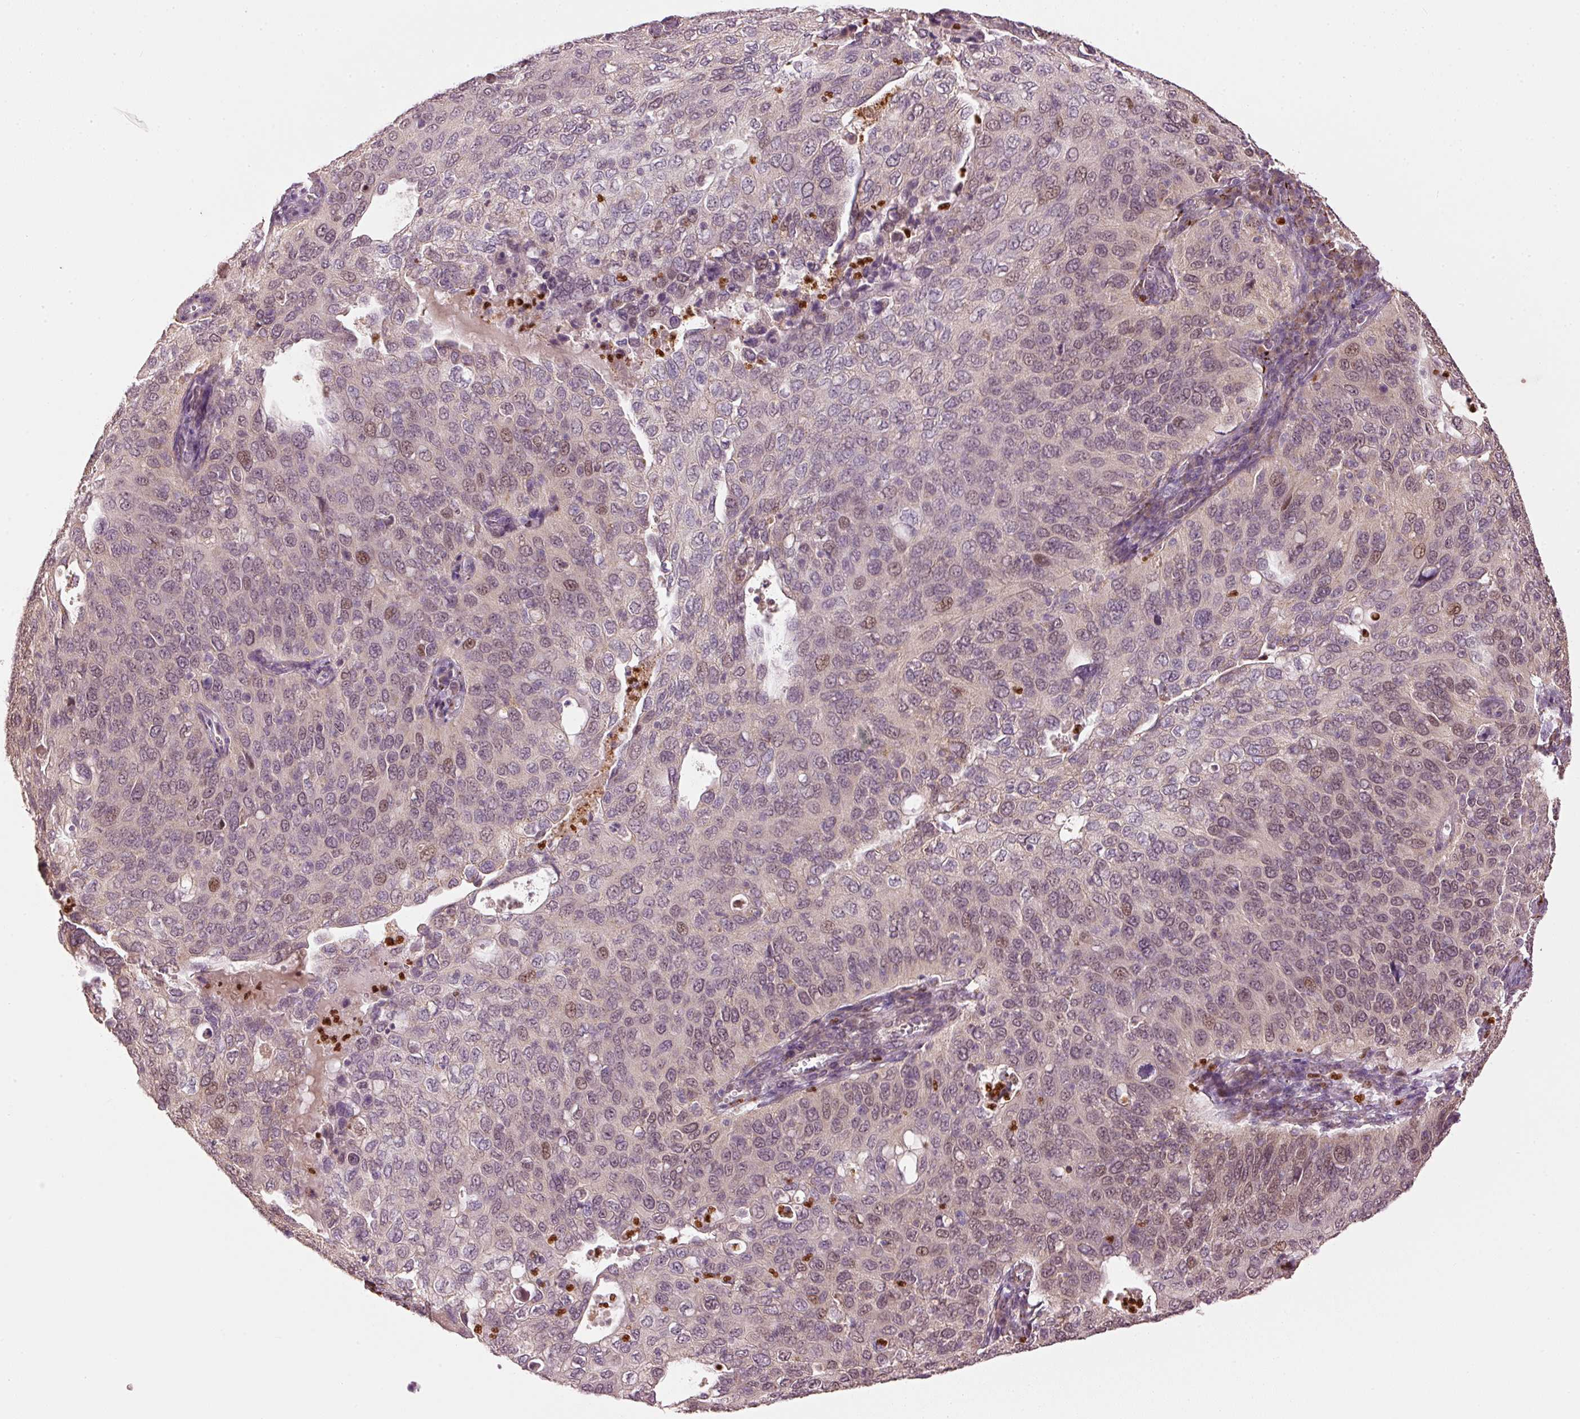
{"staining": {"intensity": "moderate", "quantity": "<25%", "location": "cytoplasmic/membranous"}, "tissue": "cervical cancer", "cell_type": "Tumor cells", "image_type": "cancer", "snomed": [{"axis": "morphology", "description": "Squamous cell carcinoma, NOS"}, {"axis": "topography", "description": "Cervix"}], "caption": "Cervical cancer tissue reveals moderate cytoplasmic/membranous expression in about <25% of tumor cells", "gene": "MTHFD1L", "patient": {"sex": "female", "age": 36}}